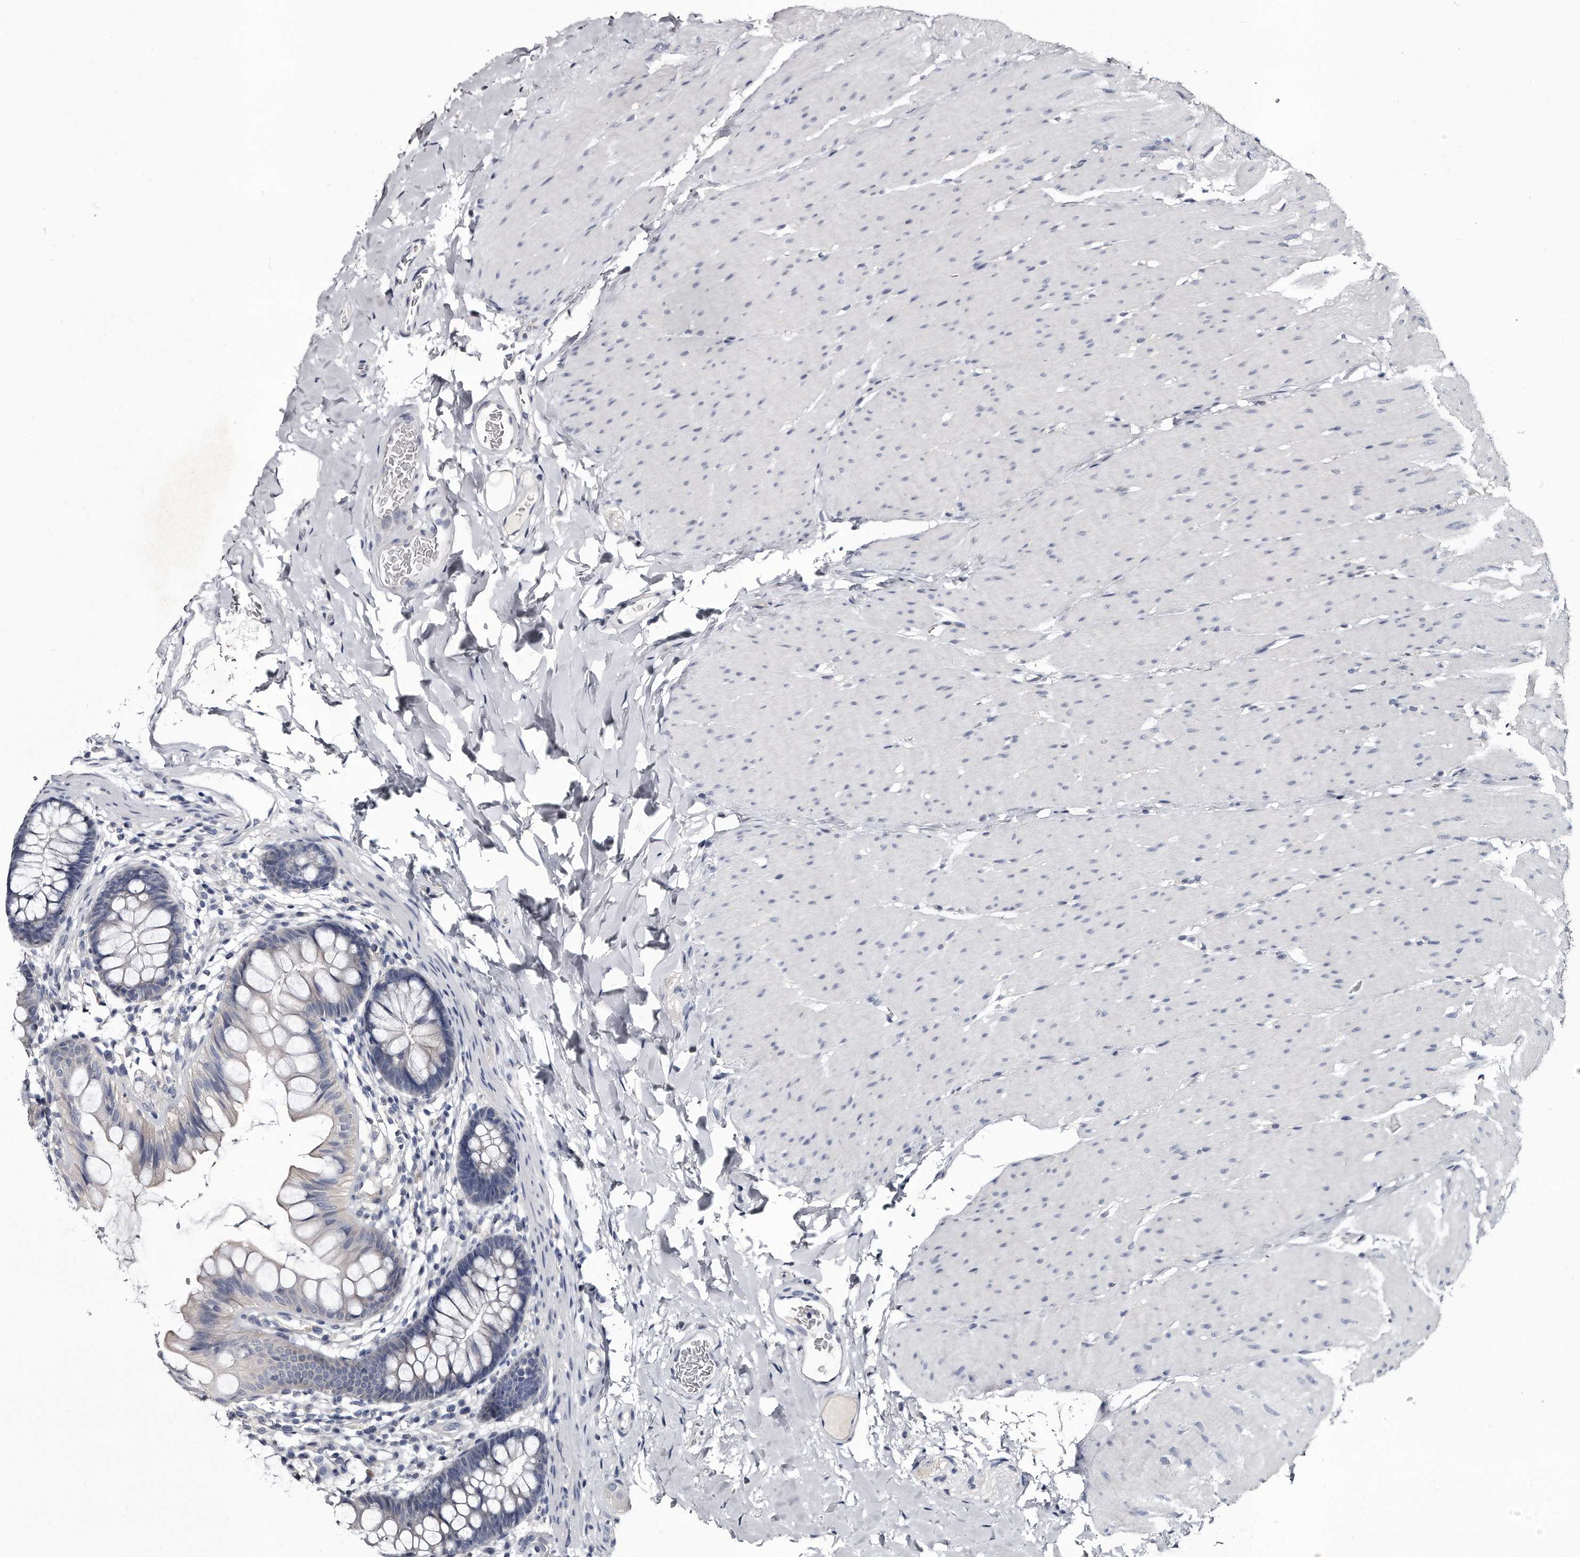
{"staining": {"intensity": "negative", "quantity": "none", "location": "none"}, "tissue": "colon", "cell_type": "Endothelial cells", "image_type": "normal", "snomed": [{"axis": "morphology", "description": "Normal tissue, NOS"}, {"axis": "topography", "description": "Colon"}], "caption": "An image of human colon is negative for staining in endothelial cells. (Stains: DAB (3,3'-diaminobenzidine) immunohistochemistry (IHC) with hematoxylin counter stain, Microscopy: brightfield microscopy at high magnification).", "gene": "GAPVD1", "patient": {"sex": "female", "age": 62}}